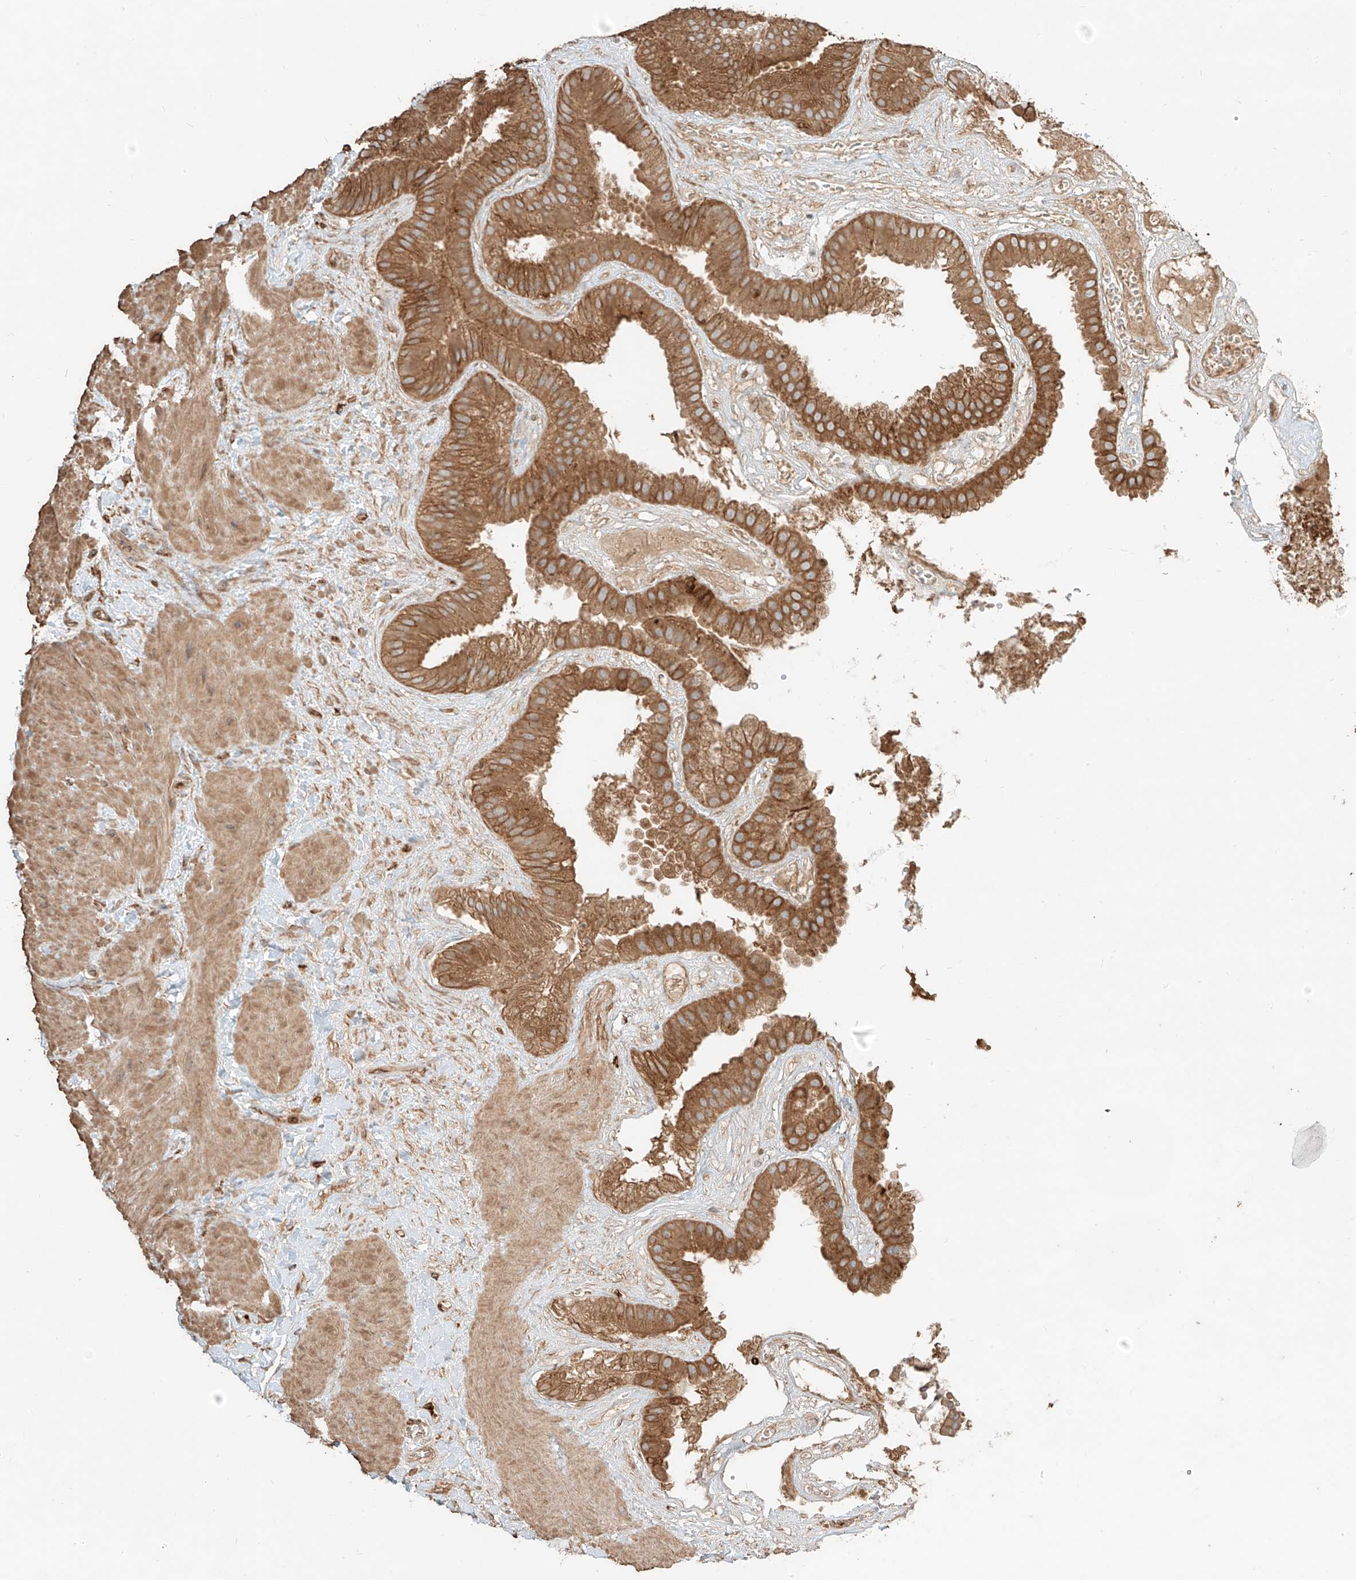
{"staining": {"intensity": "moderate", "quantity": ">75%", "location": "cytoplasmic/membranous"}, "tissue": "gallbladder", "cell_type": "Glandular cells", "image_type": "normal", "snomed": [{"axis": "morphology", "description": "Normal tissue, NOS"}, {"axis": "topography", "description": "Gallbladder"}], "caption": "Gallbladder stained with DAB IHC demonstrates medium levels of moderate cytoplasmic/membranous expression in about >75% of glandular cells. (Brightfield microscopy of DAB IHC at high magnification).", "gene": "CCDC115", "patient": {"sex": "male", "age": 55}}